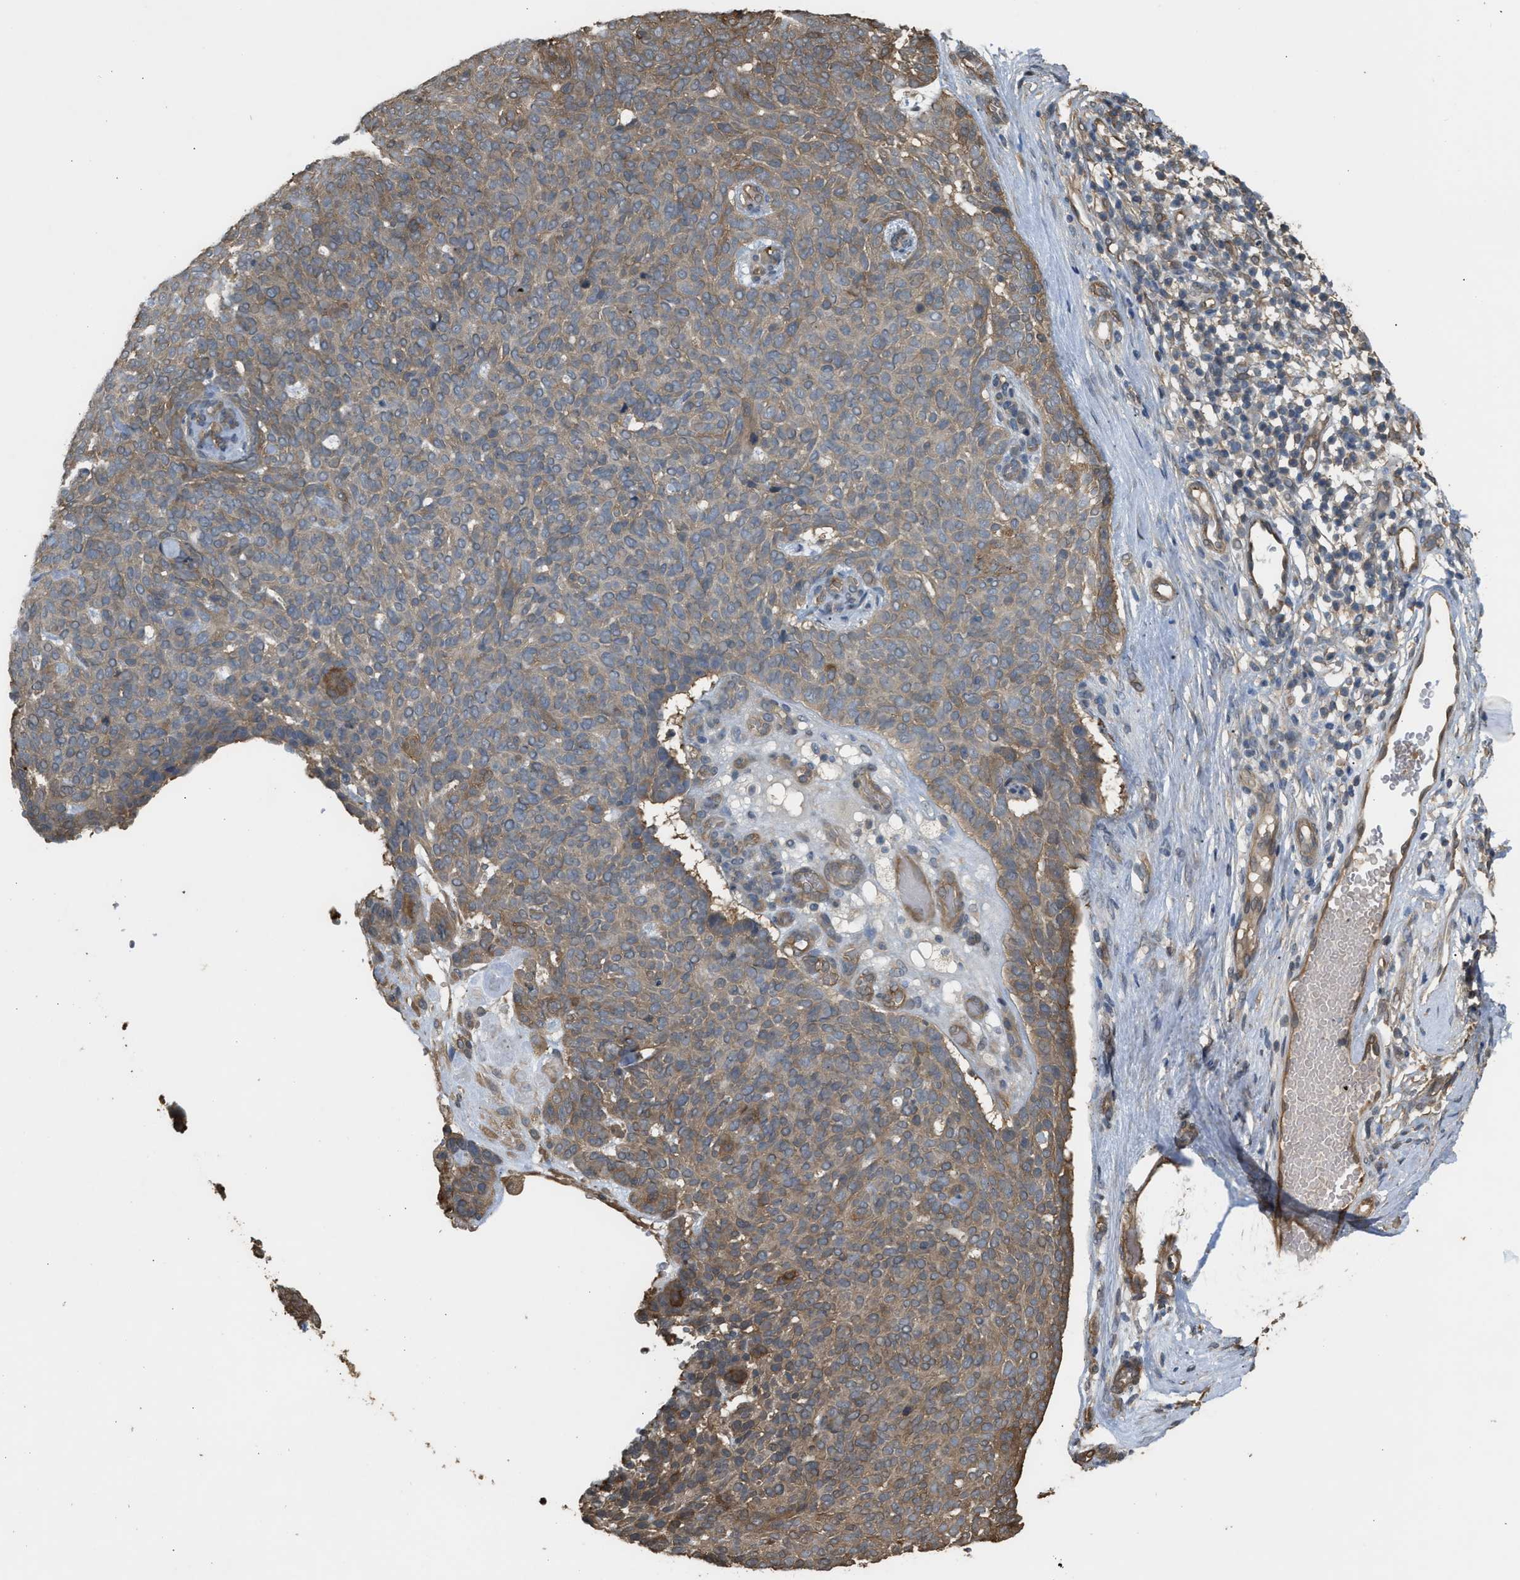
{"staining": {"intensity": "weak", "quantity": "<25%", "location": "cytoplasmic/membranous"}, "tissue": "skin cancer", "cell_type": "Tumor cells", "image_type": "cancer", "snomed": [{"axis": "morphology", "description": "Basal cell carcinoma"}, {"axis": "topography", "description": "Skin"}], "caption": "IHC micrograph of neoplastic tissue: human skin cancer (basal cell carcinoma) stained with DAB (3,3'-diaminobenzidine) reveals no significant protein expression in tumor cells.", "gene": "BAG3", "patient": {"sex": "male", "age": 61}}